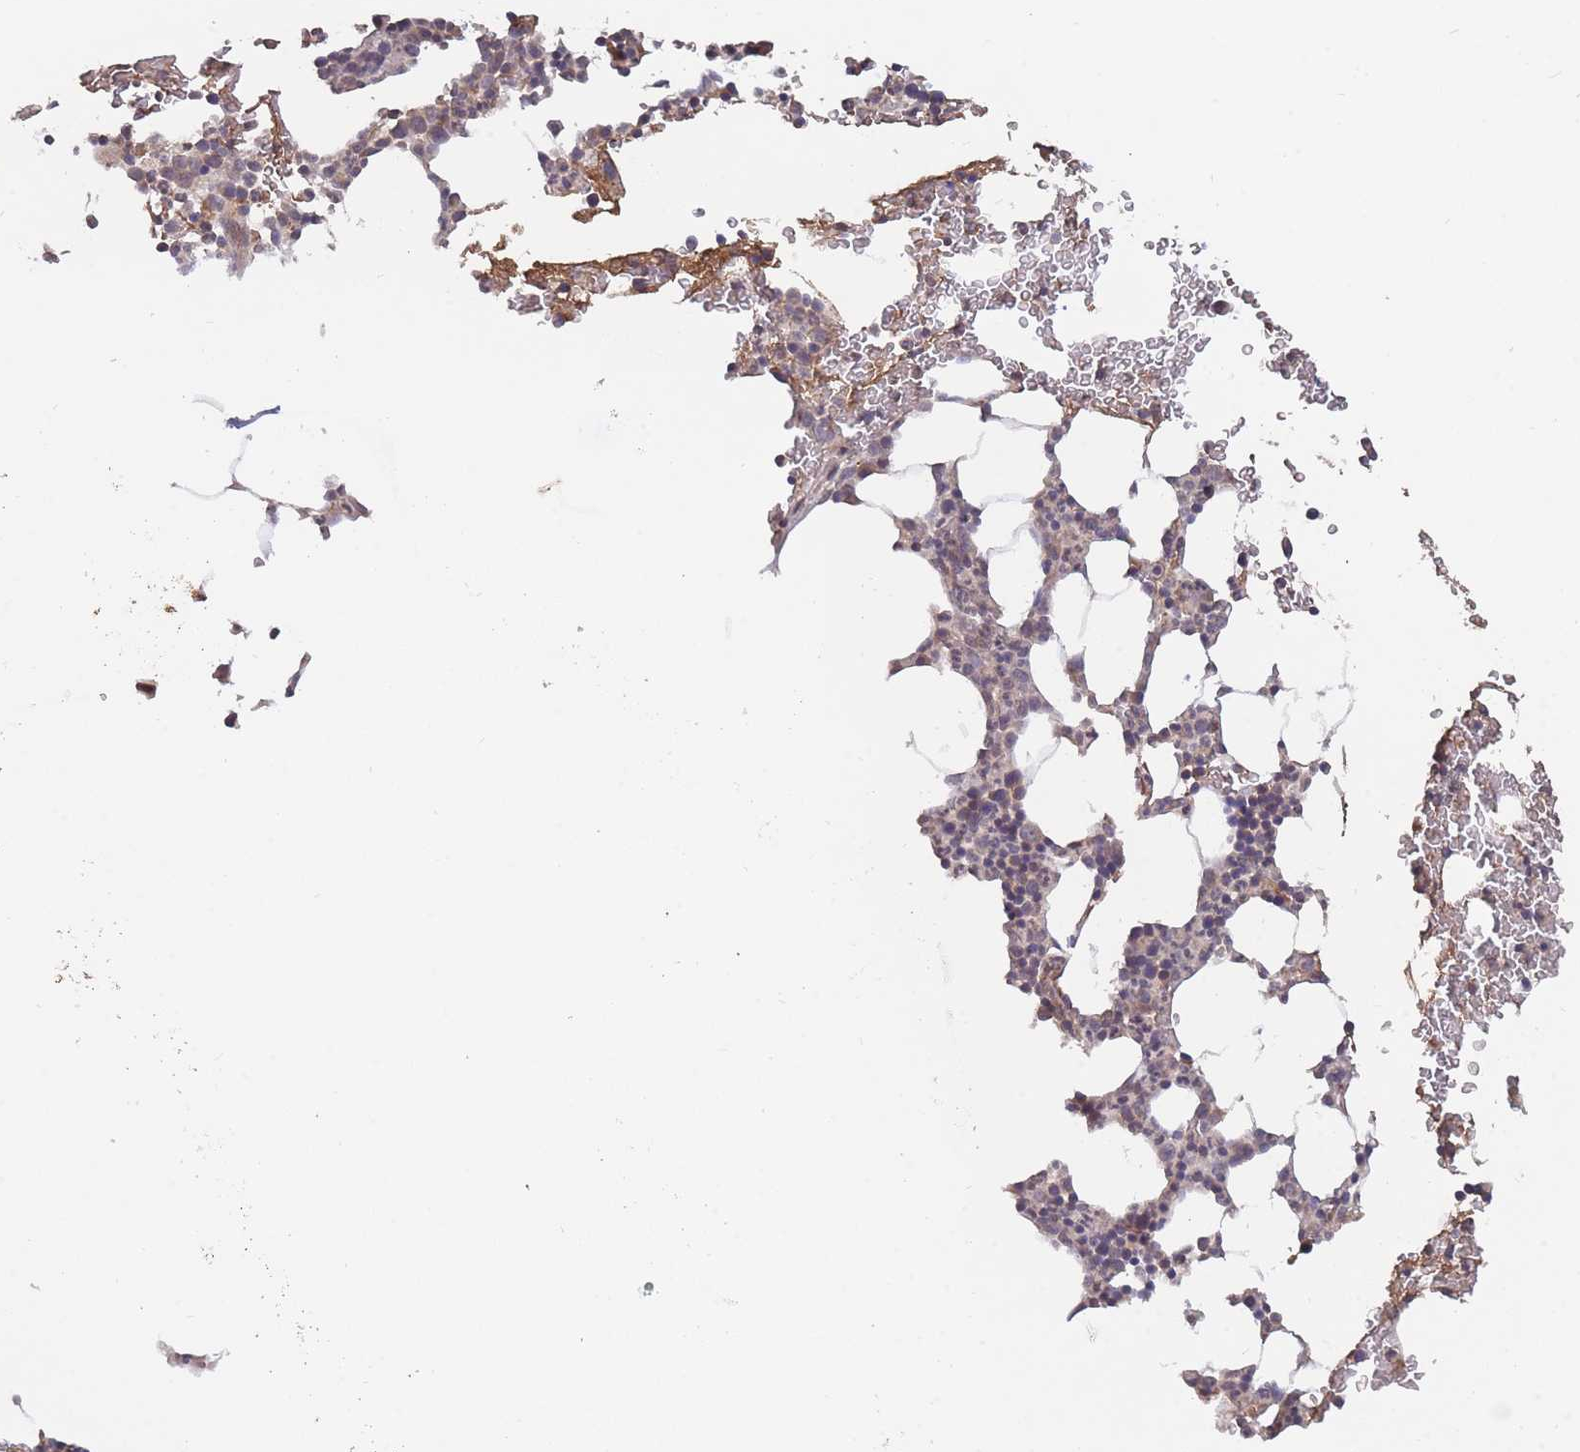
{"staining": {"intensity": "weak", "quantity": "25%-75%", "location": "cytoplasmic/membranous"}, "tissue": "bone marrow", "cell_type": "Hematopoietic cells", "image_type": "normal", "snomed": [{"axis": "morphology", "description": "Normal tissue, NOS"}, {"axis": "morphology", "description": "Inflammation, NOS"}, {"axis": "topography", "description": "Bone marrow"}], "caption": "Protein staining exhibits weak cytoplasmic/membranous positivity in approximately 25%-75% of hematopoietic cells in unremarkable bone marrow. The staining was performed using DAB, with brown indicating positive protein expression. Nuclei are stained blue with hematoxylin.", "gene": "ADCYAP1R1", "patient": {"sex": "male", "age": 41}}